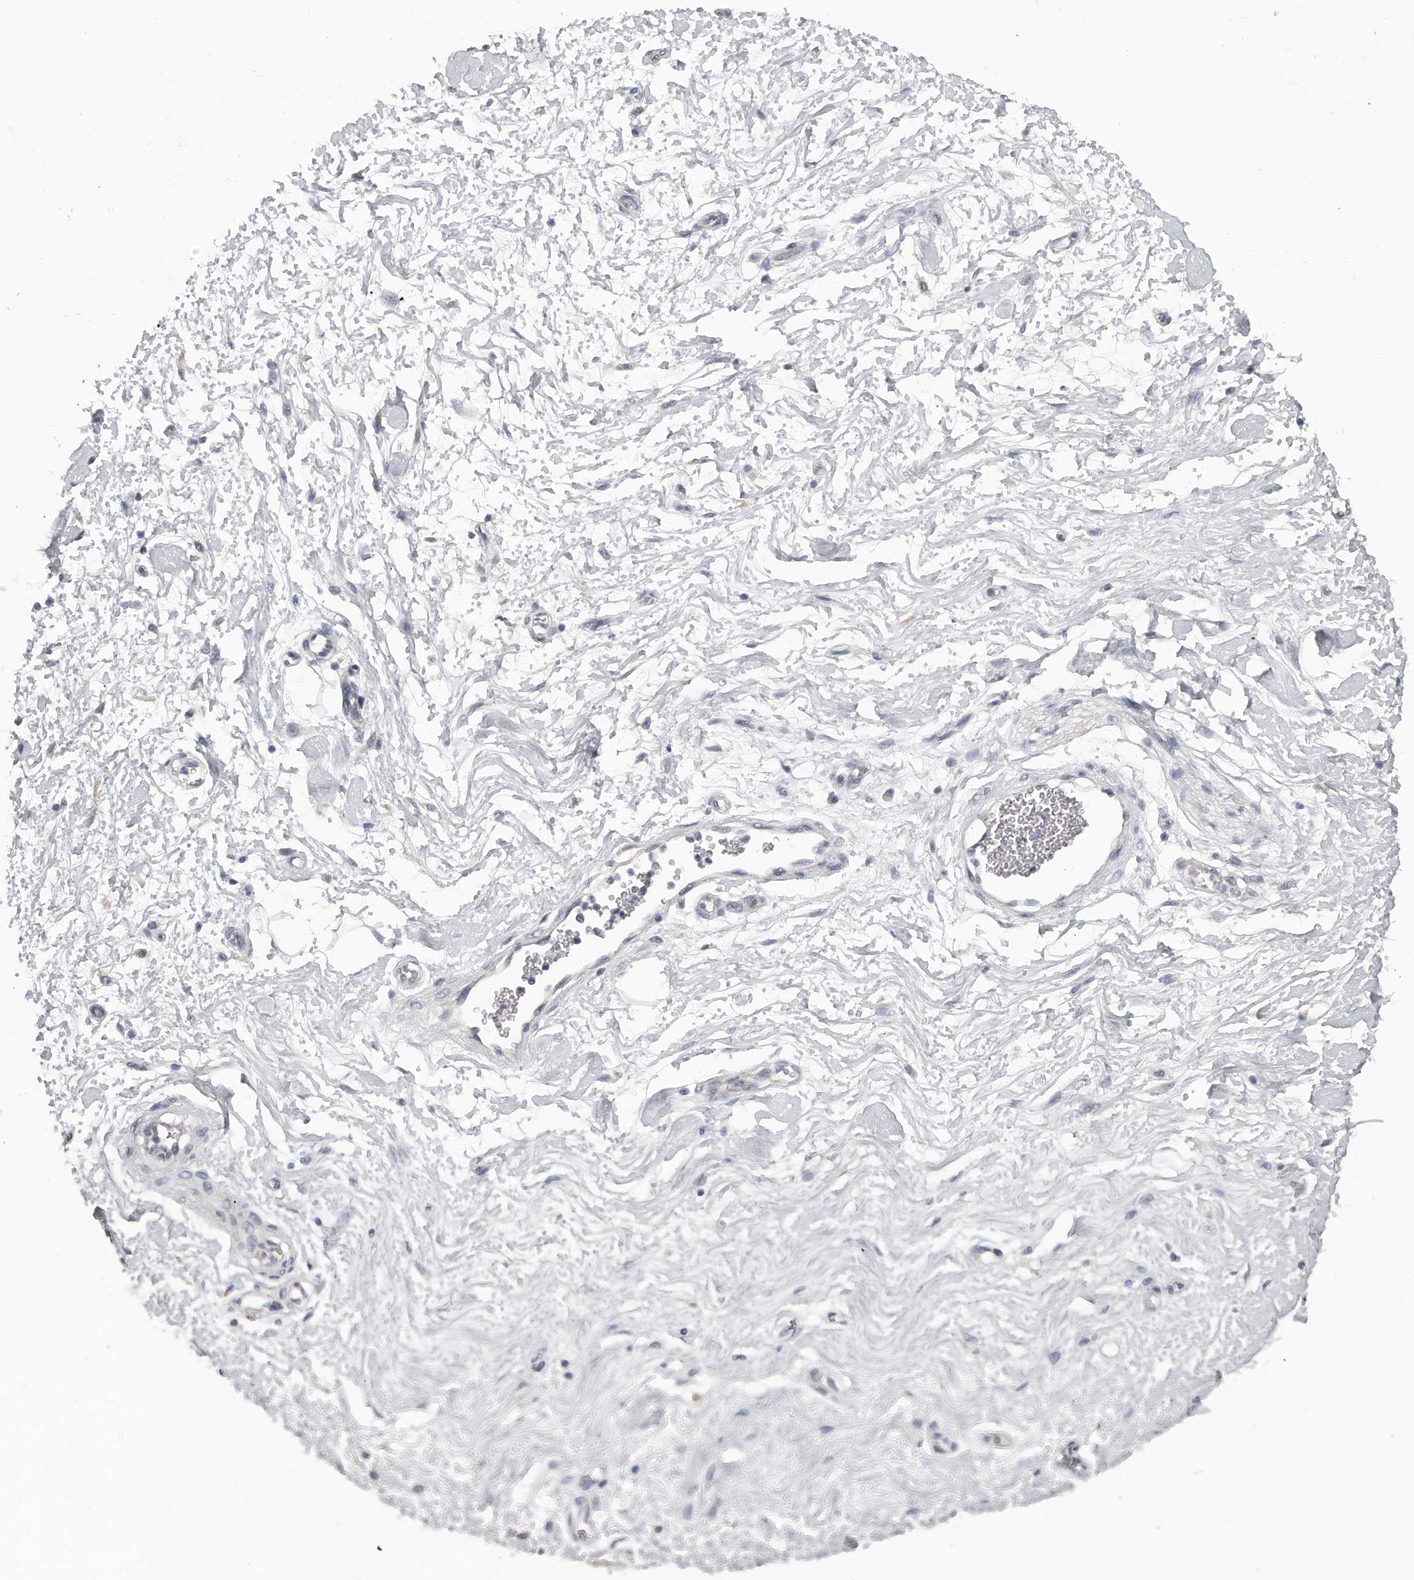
{"staining": {"intensity": "negative", "quantity": "none", "location": "none"}, "tissue": "soft tissue", "cell_type": "Fibroblasts", "image_type": "normal", "snomed": [{"axis": "morphology", "description": "Normal tissue, NOS"}, {"axis": "morphology", "description": "Adenocarcinoma, NOS"}, {"axis": "topography", "description": "Pancreas"}, {"axis": "topography", "description": "Peripheral nerve tissue"}], "caption": "This is a image of IHC staining of normal soft tissue, which shows no positivity in fibroblasts. (Brightfield microscopy of DAB (3,3'-diaminobenzidine) immunohistochemistry (IHC) at high magnification).", "gene": "KLHL7", "patient": {"sex": "male", "age": 59}}